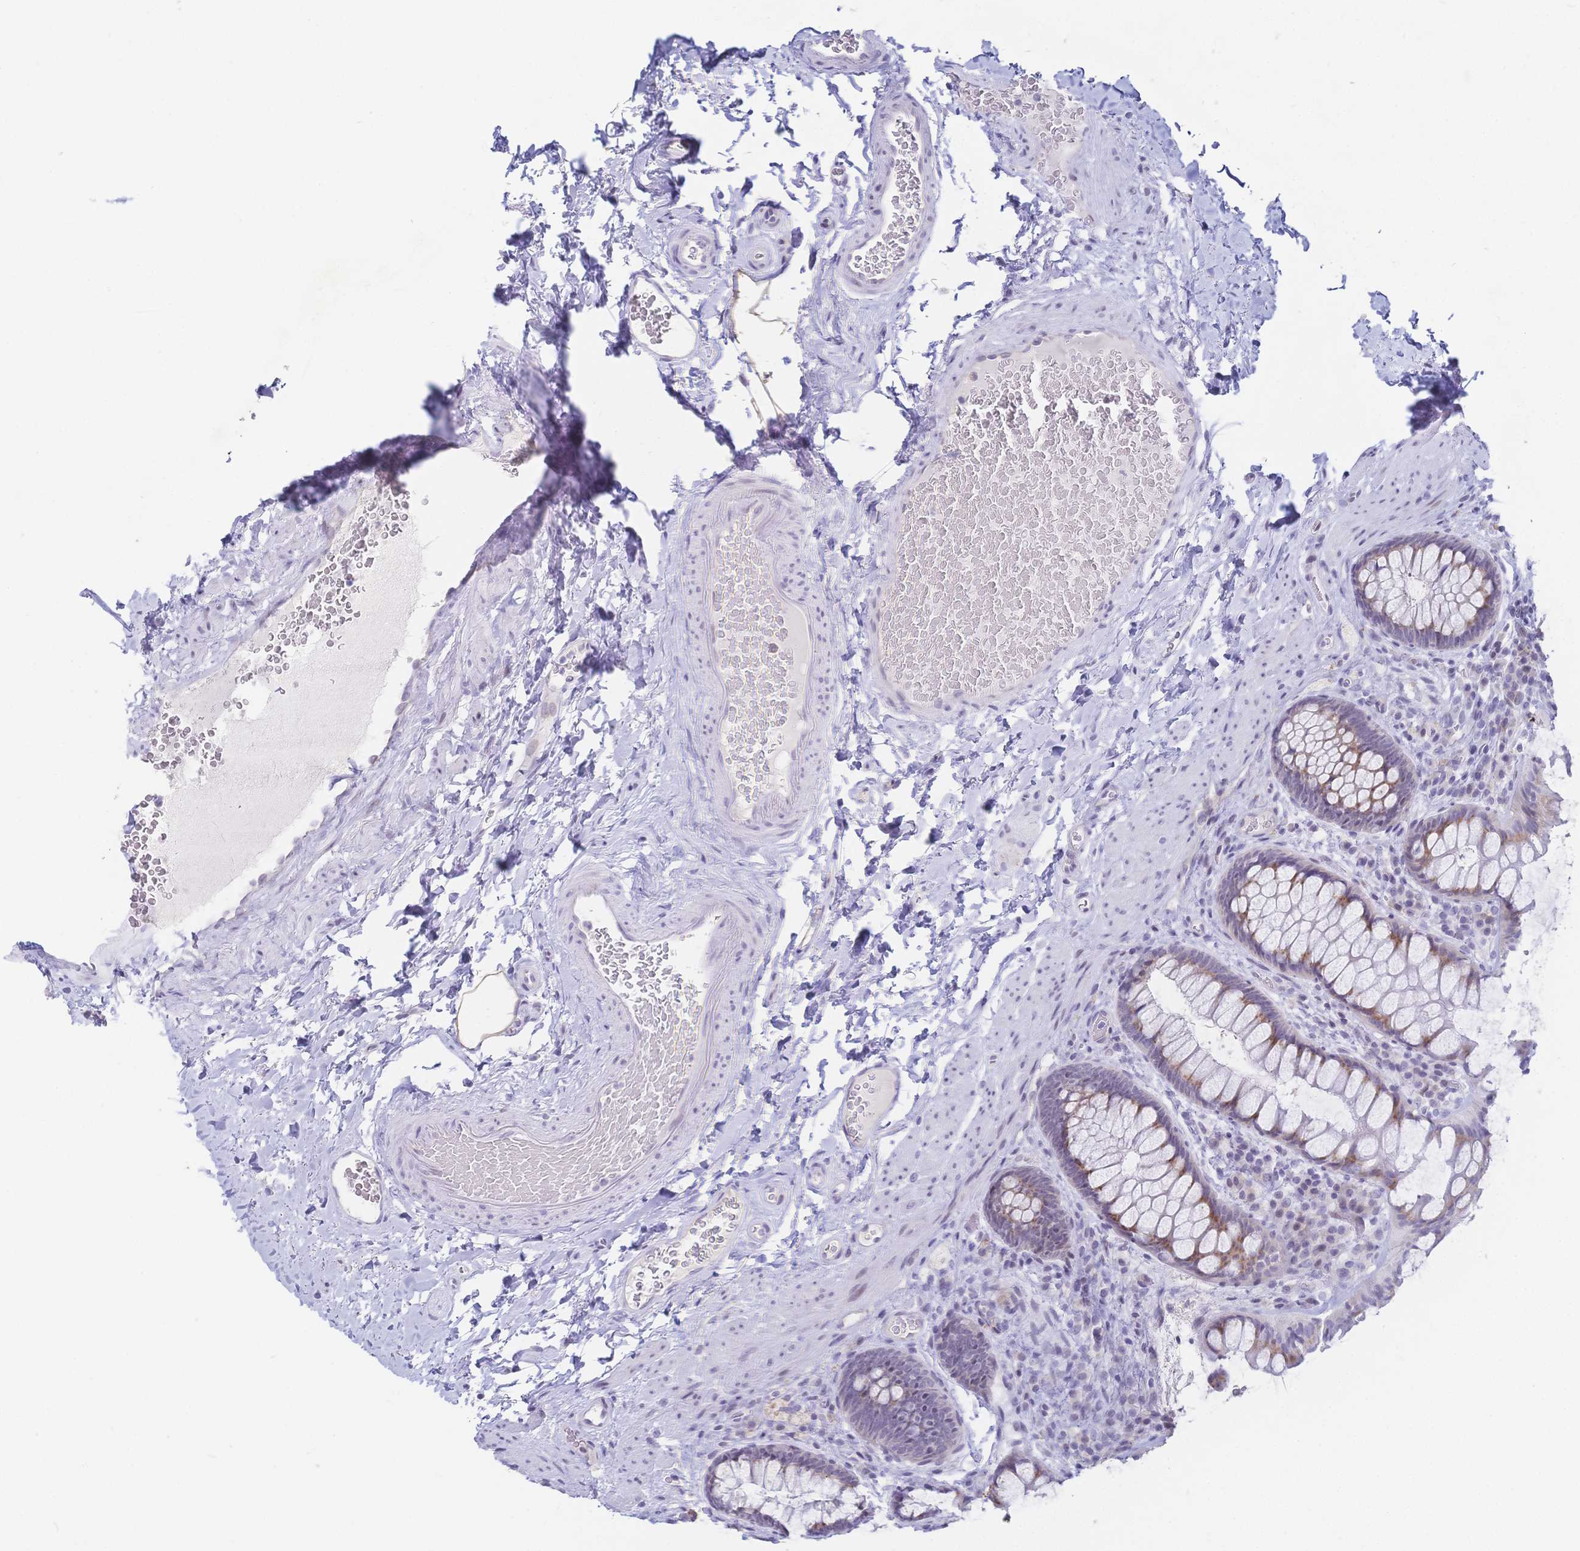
{"staining": {"intensity": "moderate", "quantity": "<25%", "location": "cytoplasmic/membranous"}, "tissue": "rectum", "cell_type": "Glandular cells", "image_type": "normal", "snomed": [{"axis": "morphology", "description": "Normal tissue, NOS"}, {"axis": "topography", "description": "Rectum"}], "caption": "A micrograph of human rectum stained for a protein displays moderate cytoplasmic/membranous brown staining in glandular cells.", "gene": "CR2", "patient": {"sex": "female", "age": 69}}